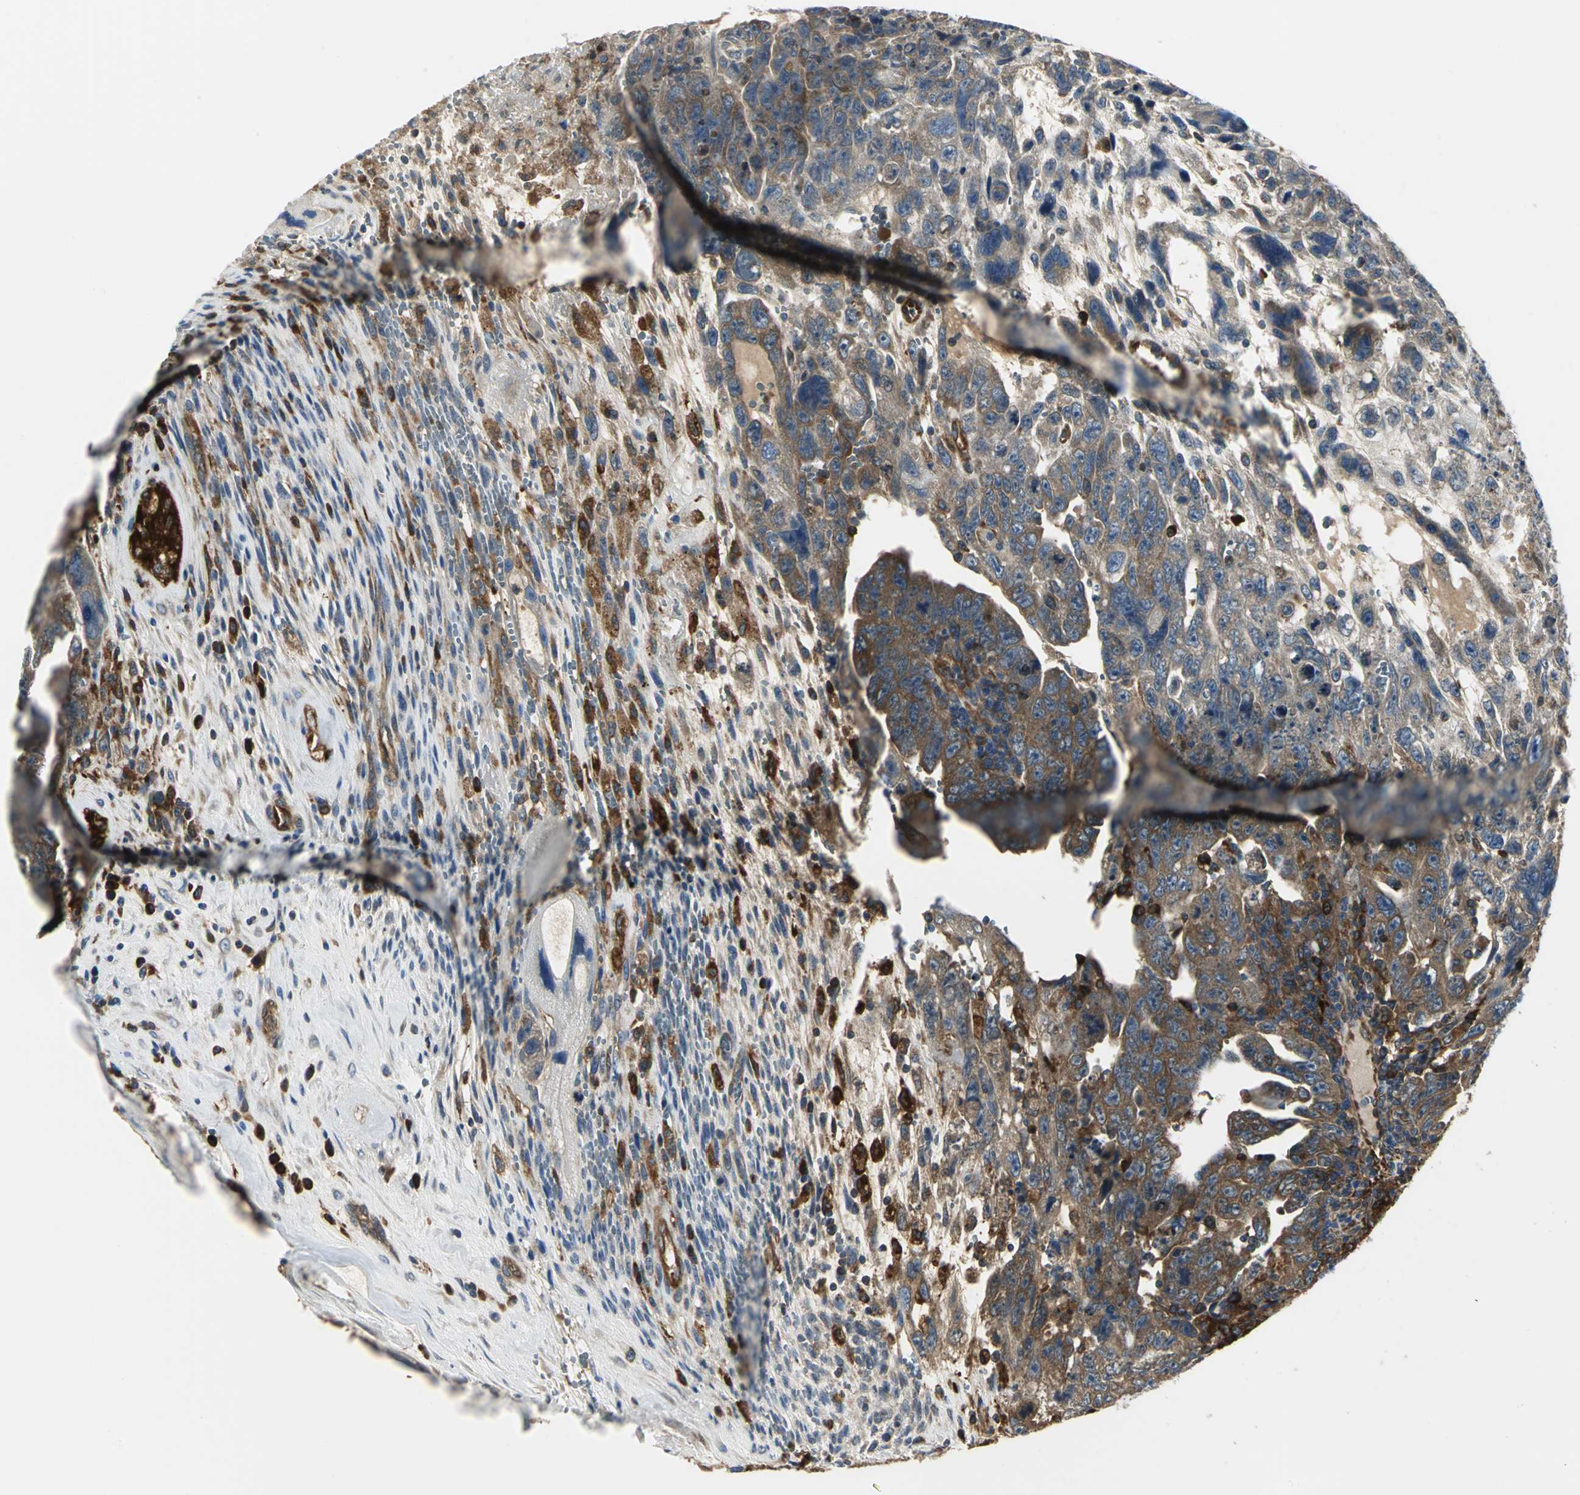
{"staining": {"intensity": "strong", "quantity": ">75%", "location": "cytoplasmic/membranous"}, "tissue": "testis cancer", "cell_type": "Tumor cells", "image_type": "cancer", "snomed": [{"axis": "morphology", "description": "Carcinoma, Embryonal, NOS"}, {"axis": "topography", "description": "Testis"}], "caption": "Protein analysis of testis cancer (embryonal carcinoma) tissue displays strong cytoplasmic/membranous staining in about >75% of tumor cells. Immunohistochemistry stains the protein of interest in brown and the nuclei are stained blue.", "gene": "CHRNB1", "patient": {"sex": "male", "age": 28}}